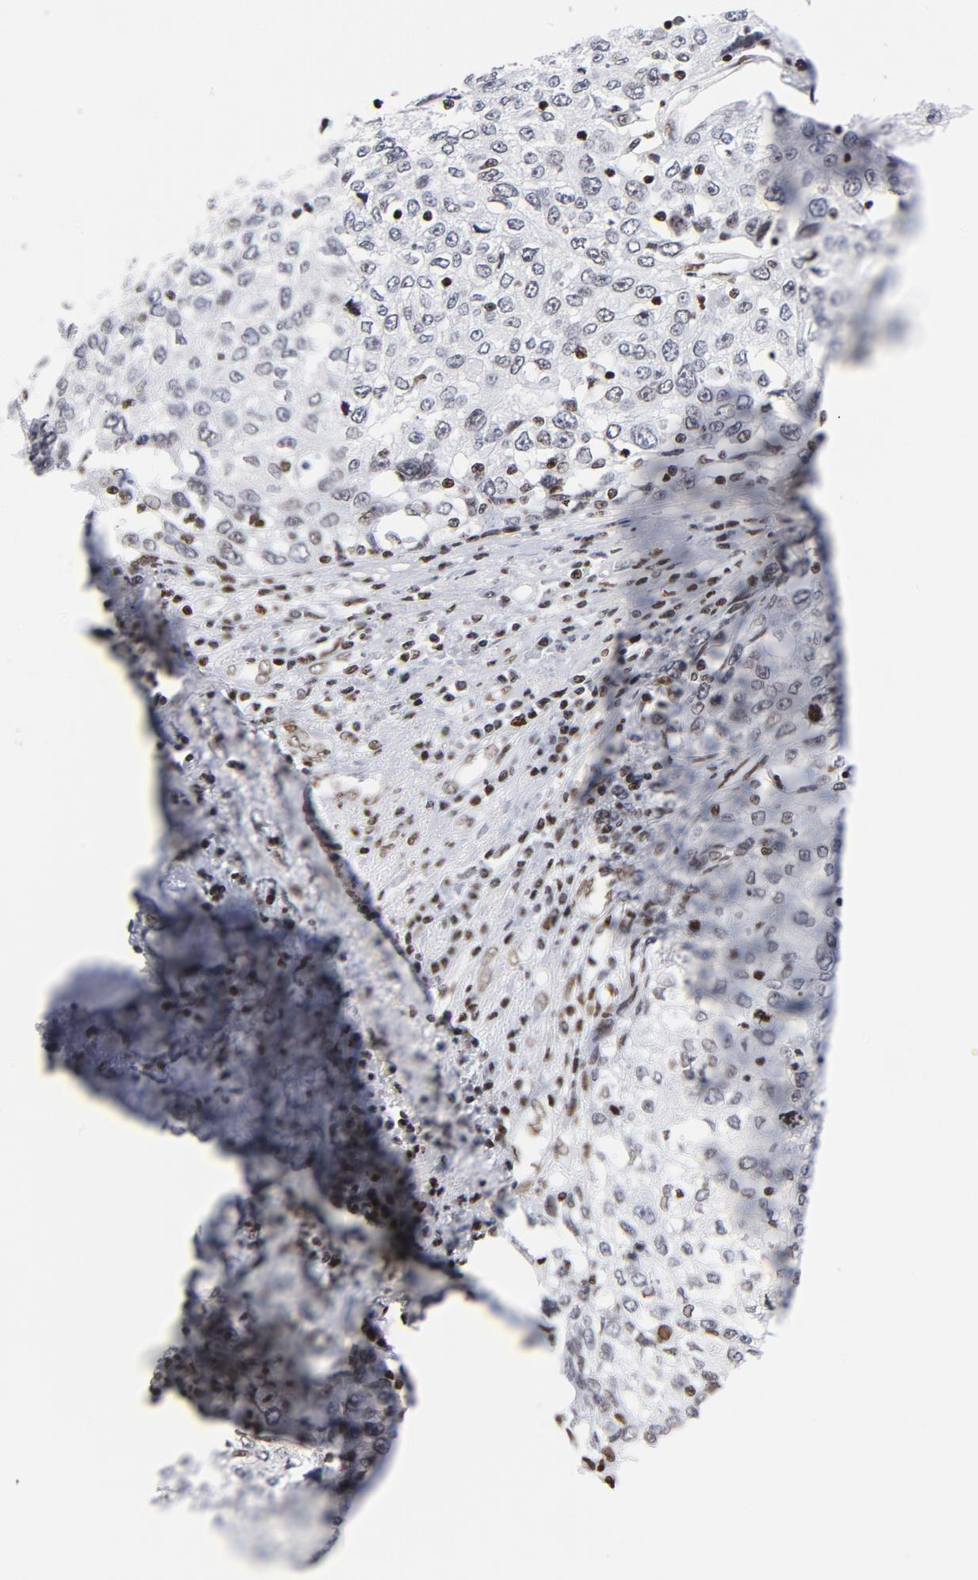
{"staining": {"intensity": "negative", "quantity": "none", "location": "none"}, "tissue": "cervical cancer", "cell_type": "Tumor cells", "image_type": "cancer", "snomed": [{"axis": "morphology", "description": "Squamous cell carcinoma, NOS"}, {"axis": "topography", "description": "Cervix"}], "caption": "Immunohistochemistry micrograph of cervical cancer (squamous cell carcinoma) stained for a protein (brown), which exhibits no expression in tumor cells.", "gene": "TOP2B", "patient": {"sex": "female", "age": 57}}